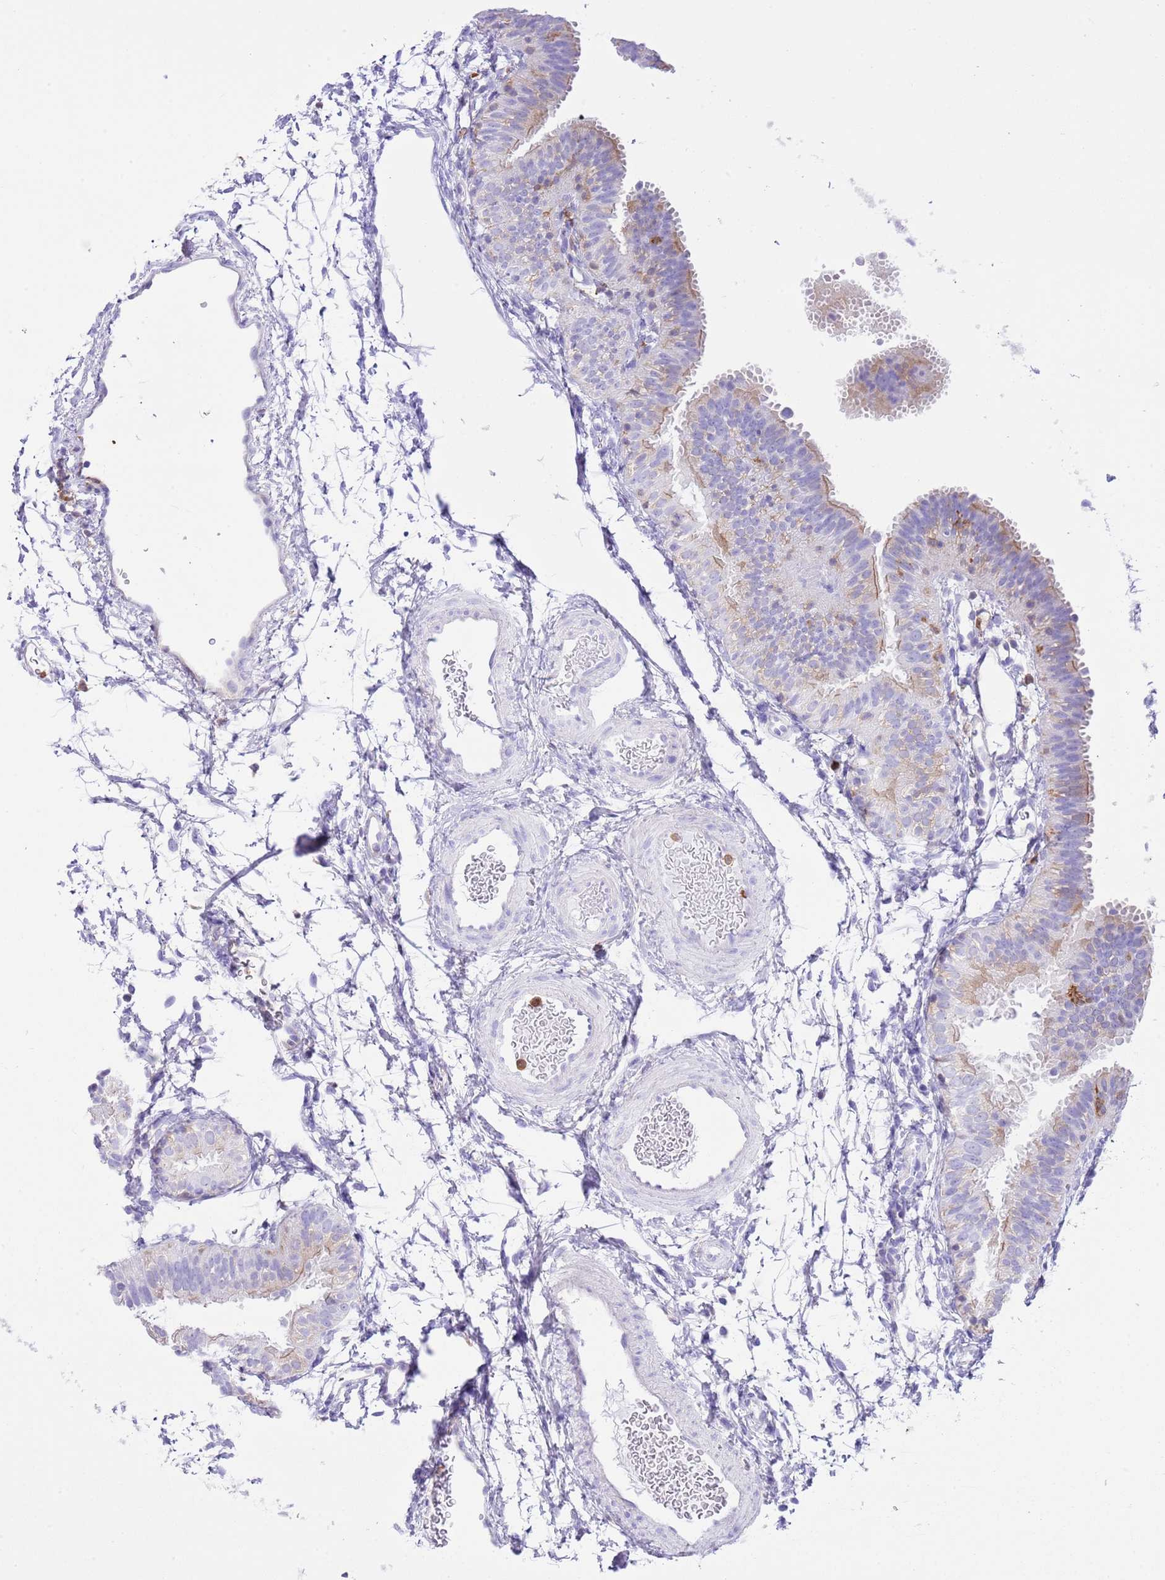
{"staining": {"intensity": "weak", "quantity": "25%-75%", "location": "cytoplasmic/membranous"}, "tissue": "fallopian tube", "cell_type": "Glandular cells", "image_type": "normal", "snomed": [{"axis": "morphology", "description": "Normal tissue, NOS"}, {"axis": "topography", "description": "Fallopian tube"}], "caption": "The photomicrograph shows immunohistochemical staining of normal fallopian tube. There is weak cytoplasmic/membranous staining is appreciated in about 25%-75% of glandular cells.", "gene": "EFHD2", "patient": {"sex": "female", "age": 35}}